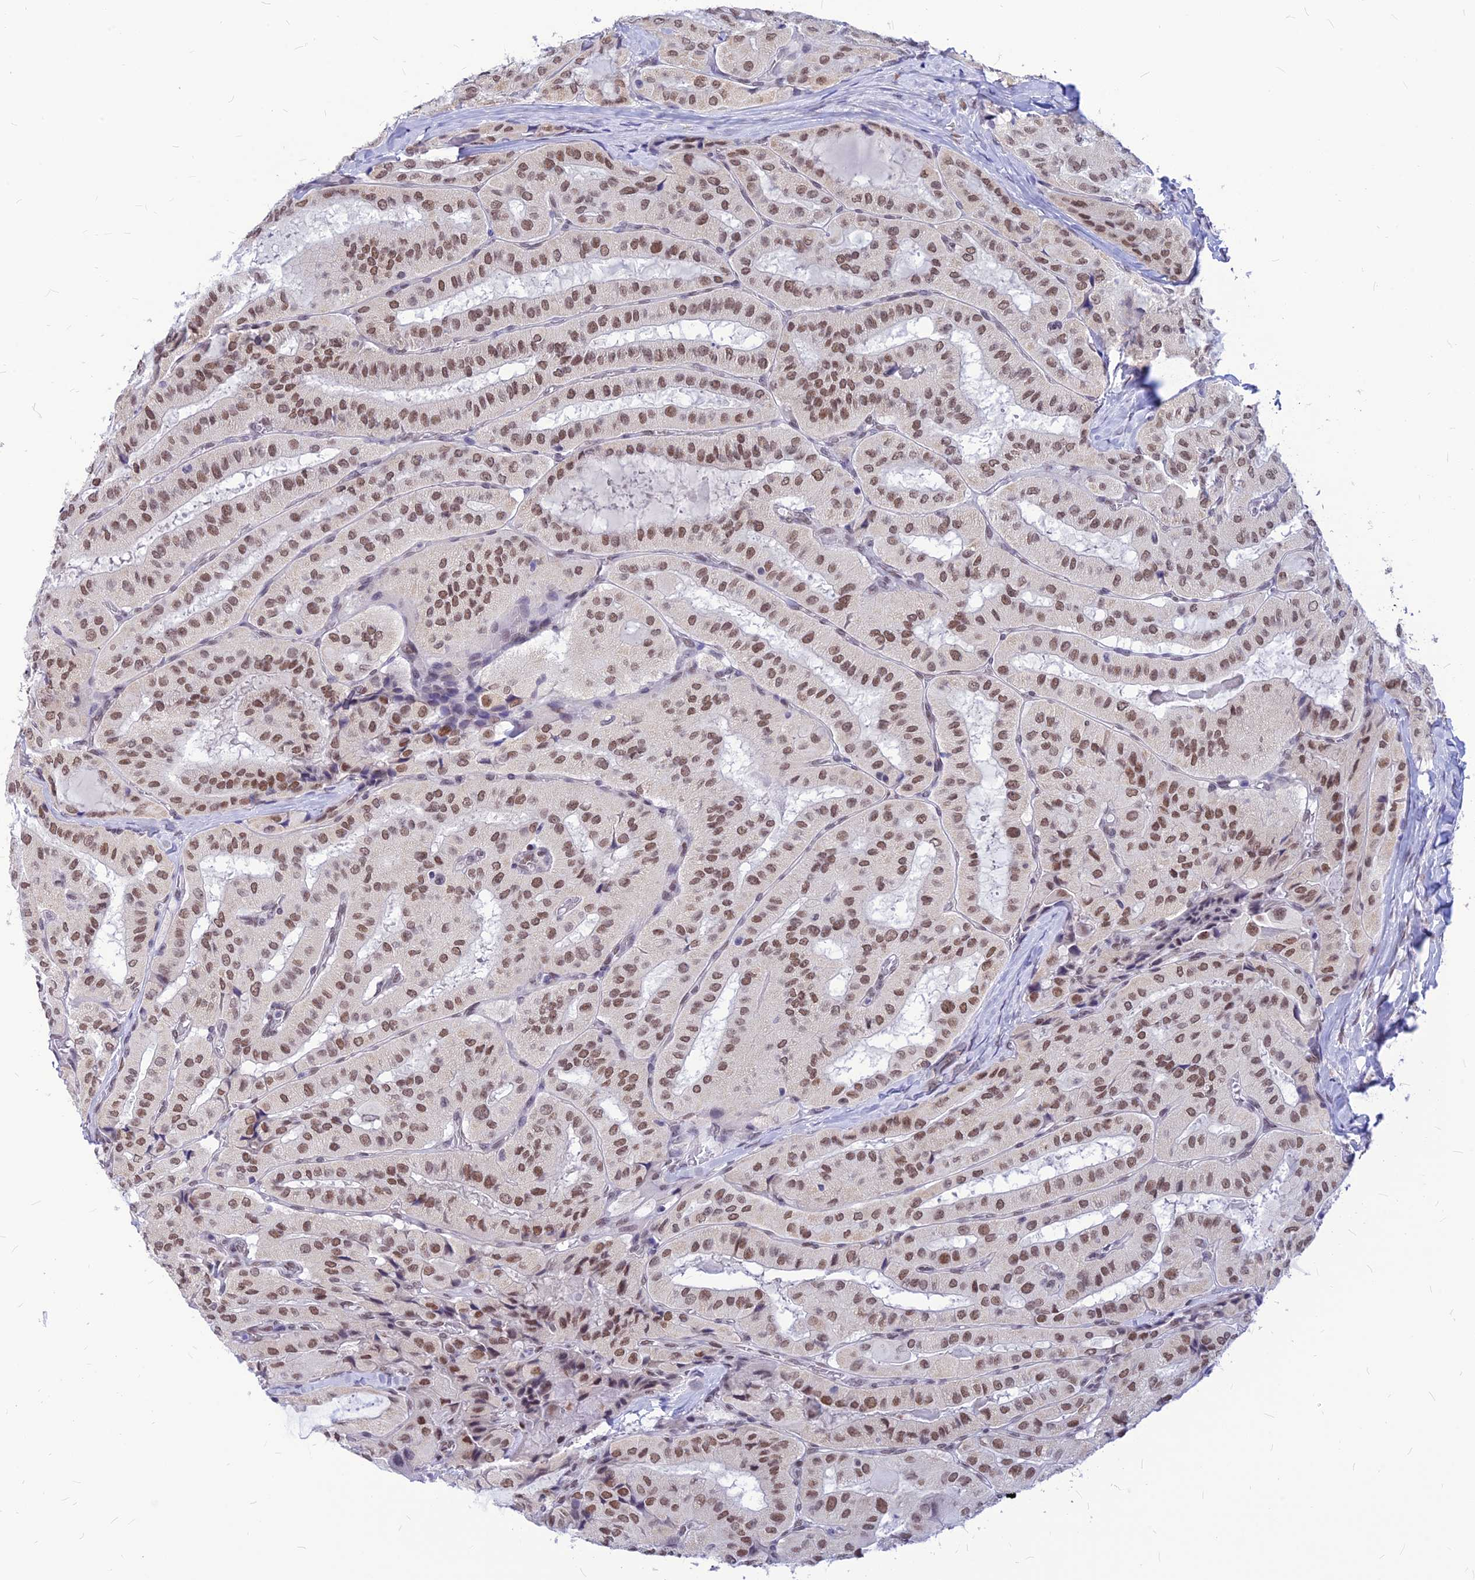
{"staining": {"intensity": "moderate", "quantity": ">75%", "location": "nuclear"}, "tissue": "thyroid cancer", "cell_type": "Tumor cells", "image_type": "cancer", "snomed": [{"axis": "morphology", "description": "Normal tissue, NOS"}, {"axis": "morphology", "description": "Papillary adenocarcinoma, NOS"}, {"axis": "topography", "description": "Thyroid gland"}], "caption": "Thyroid cancer (papillary adenocarcinoma) stained with a brown dye displays moderate nuclear positive expression in about >75% of tumor cells.", "gene": "KCTD13", "patient": {"sex": "female", "age": 59}}